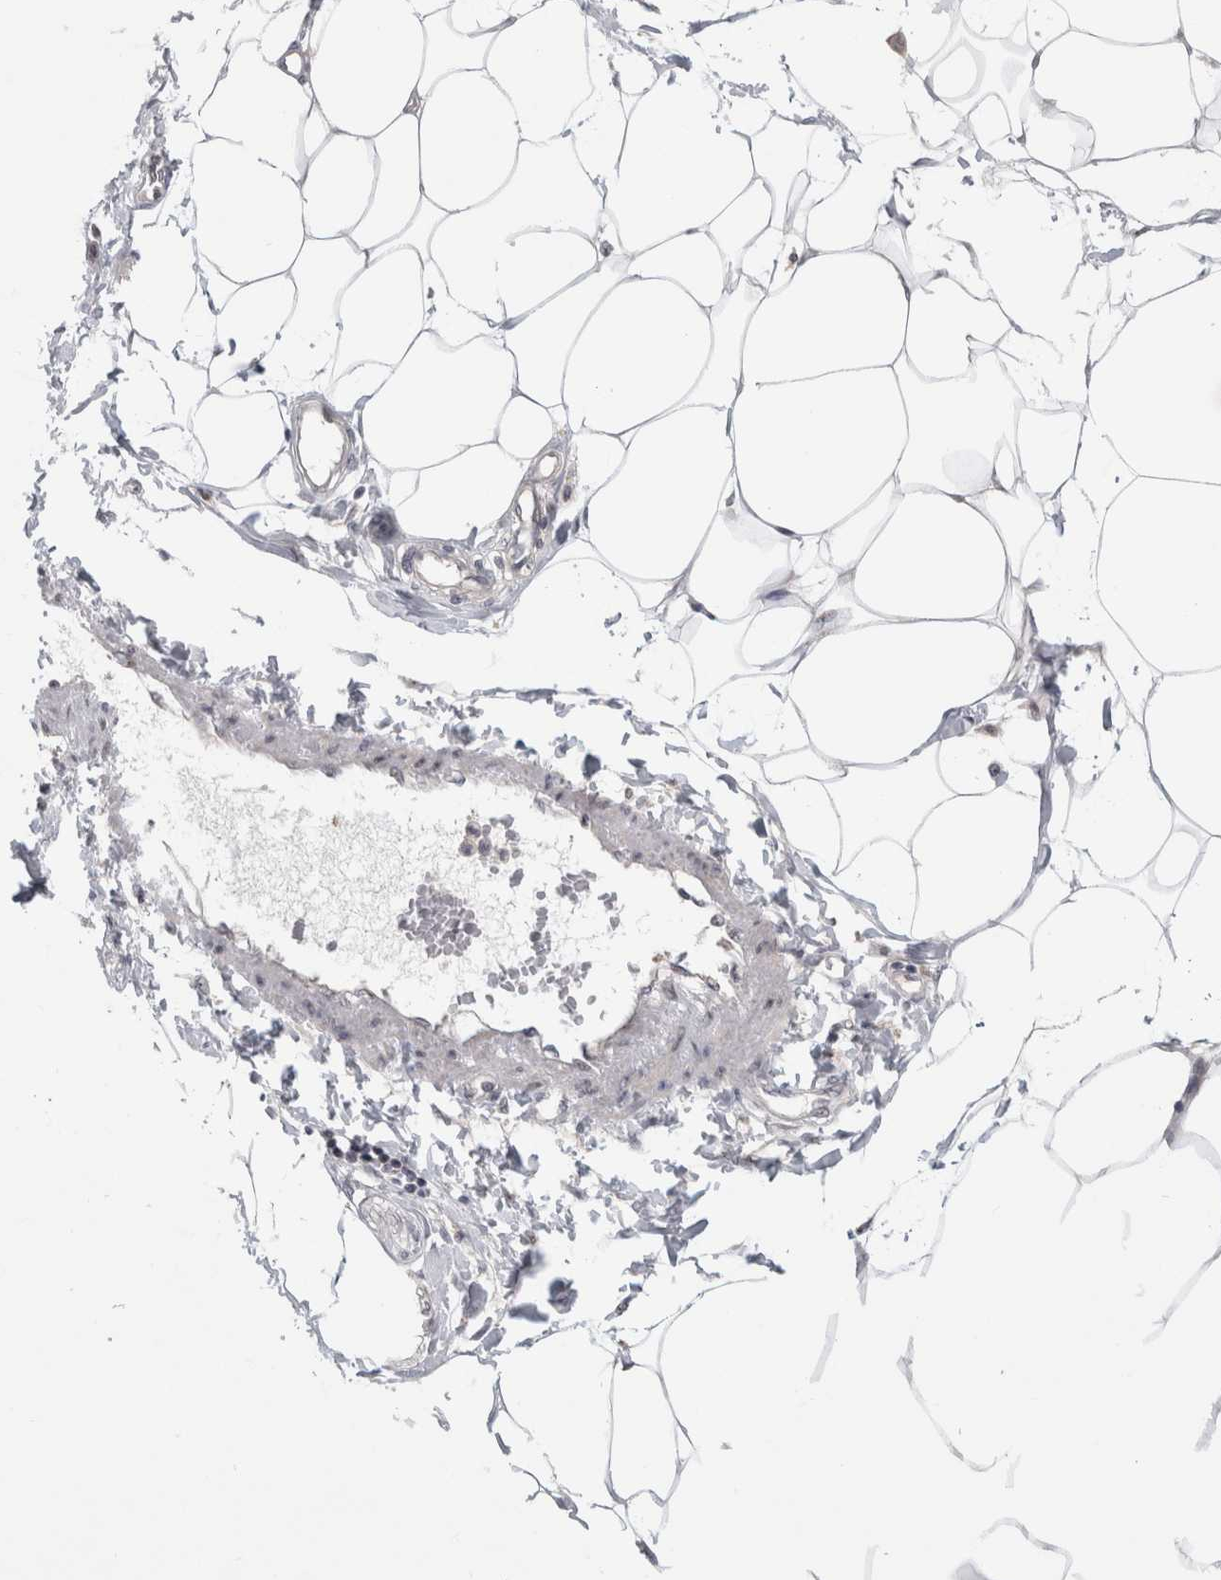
{"staining": {"intensity": "negative", "quantity": "none", "location": "none"}, "tissue": "adipose tissue", "cell_type": "Adipocytes", "image_type": "normal", "snomed": [{"axis": "morphology", "description": "Normal tissue, NOS"}, {"axis": "morphology", "description": "Adenocarcinoma, NOS"}, {"axis": "topography", "description": "Colon"}, {"axis": "topography", "description": "Peripheral nerve tissue"}], "caption": "Adipocytes show no significant protein expression in normal adipose tissue.", "gene": "PIGP", "patient": {"sex": "male", "age": 14}}